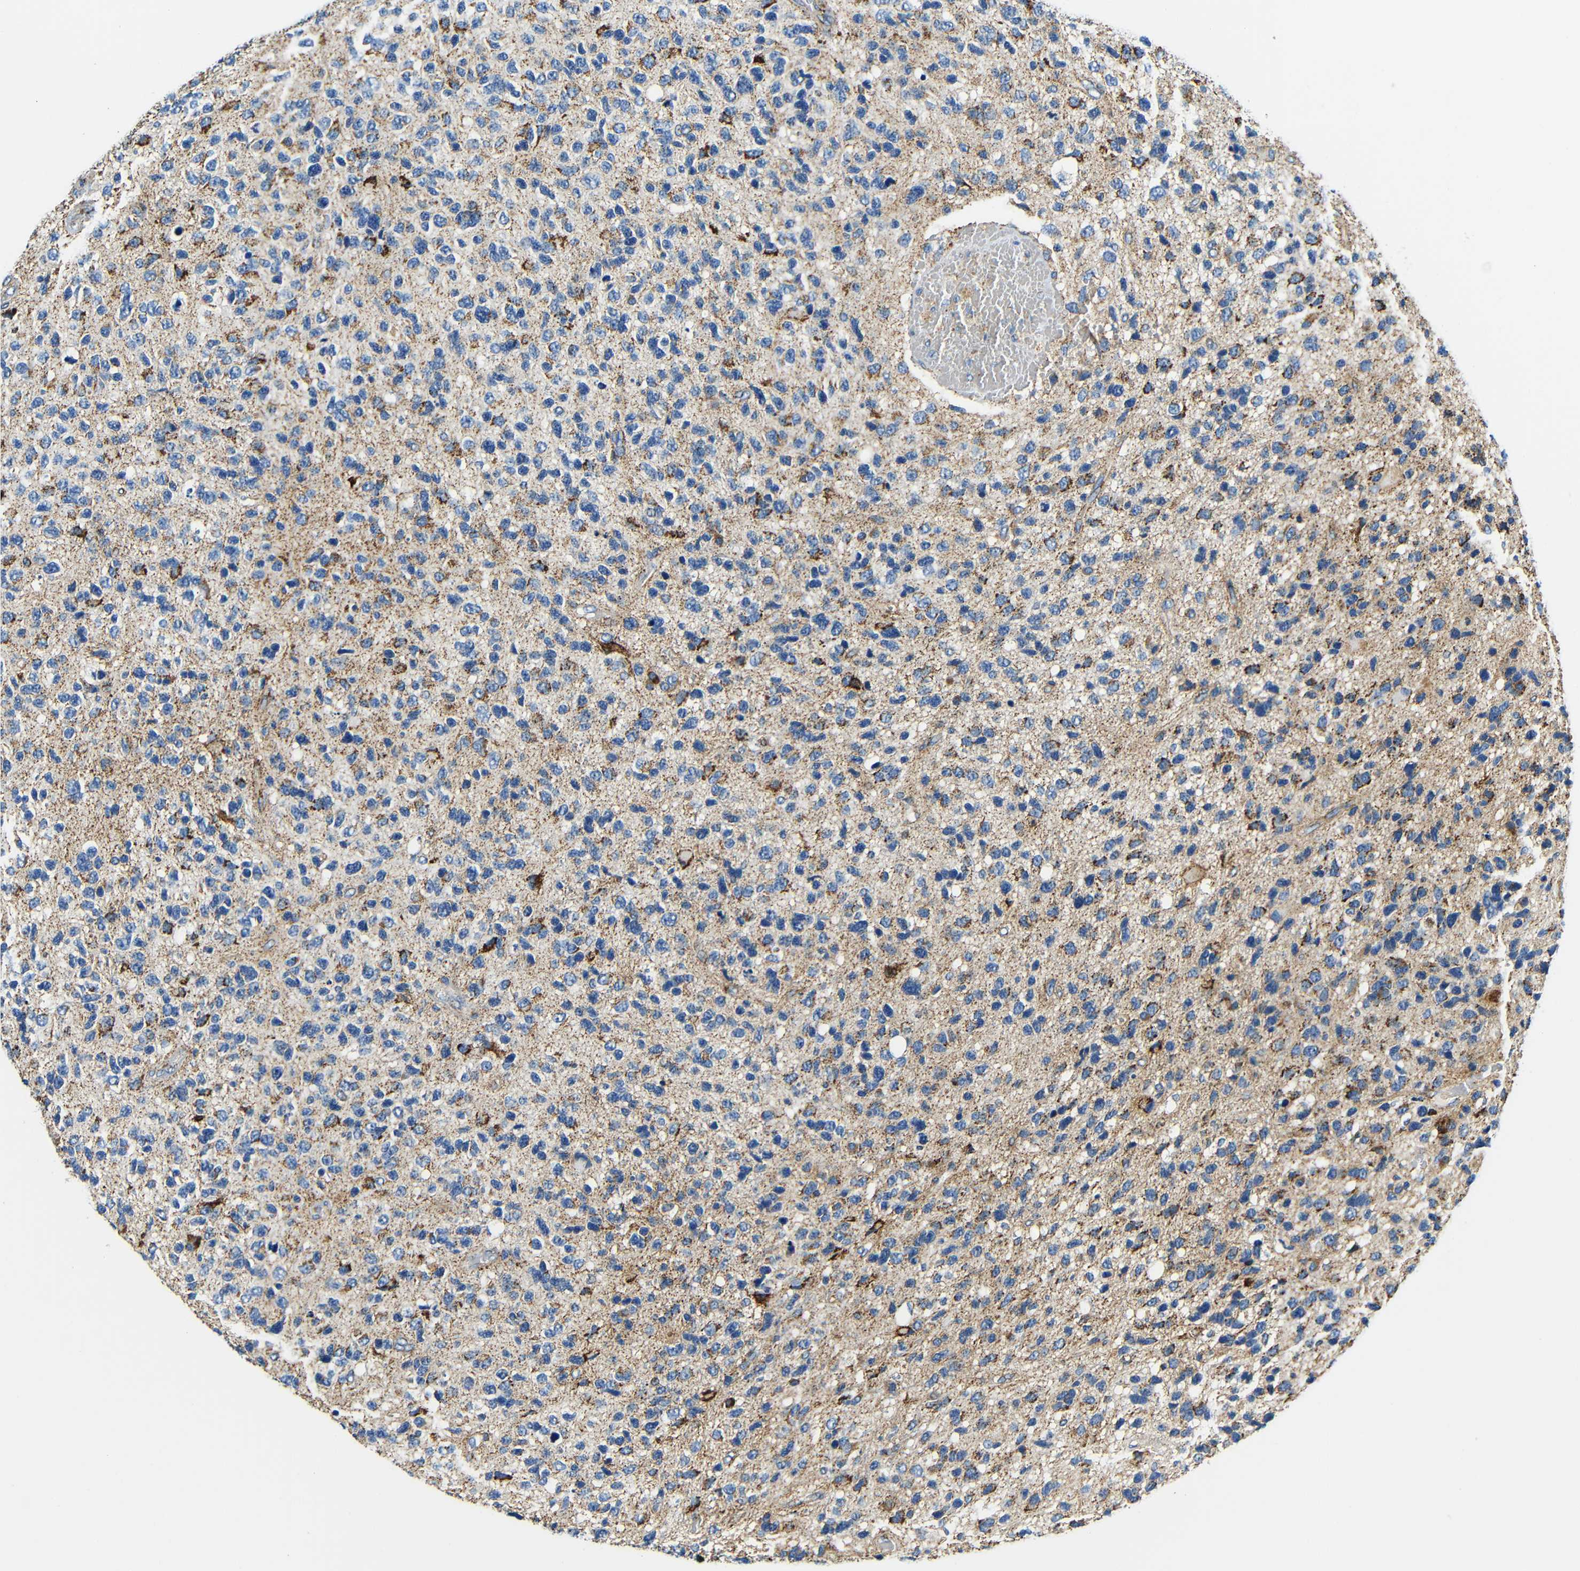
{"staining": {"intensity": "moderate", "quantity": "25%-75%", "location": "cytoplasmic/membranous"}, "tissue": "glioma", "cell_type": "Tumor cells", "image_type": "cancer", "snomed": [{"axis": "morphology", "description": "Glioma, malignant, High grade"}, {"axis": "topography", "description": "Brain"}], "caption": "This is a photomicrograph of immunohistochemistry (IHC) staining of glioma, which shows moderate expression in the cytoplasmic/membranous of tumor cells.", "gene": "GALNT18", "patient": {"sex": "female", "age": 58}}